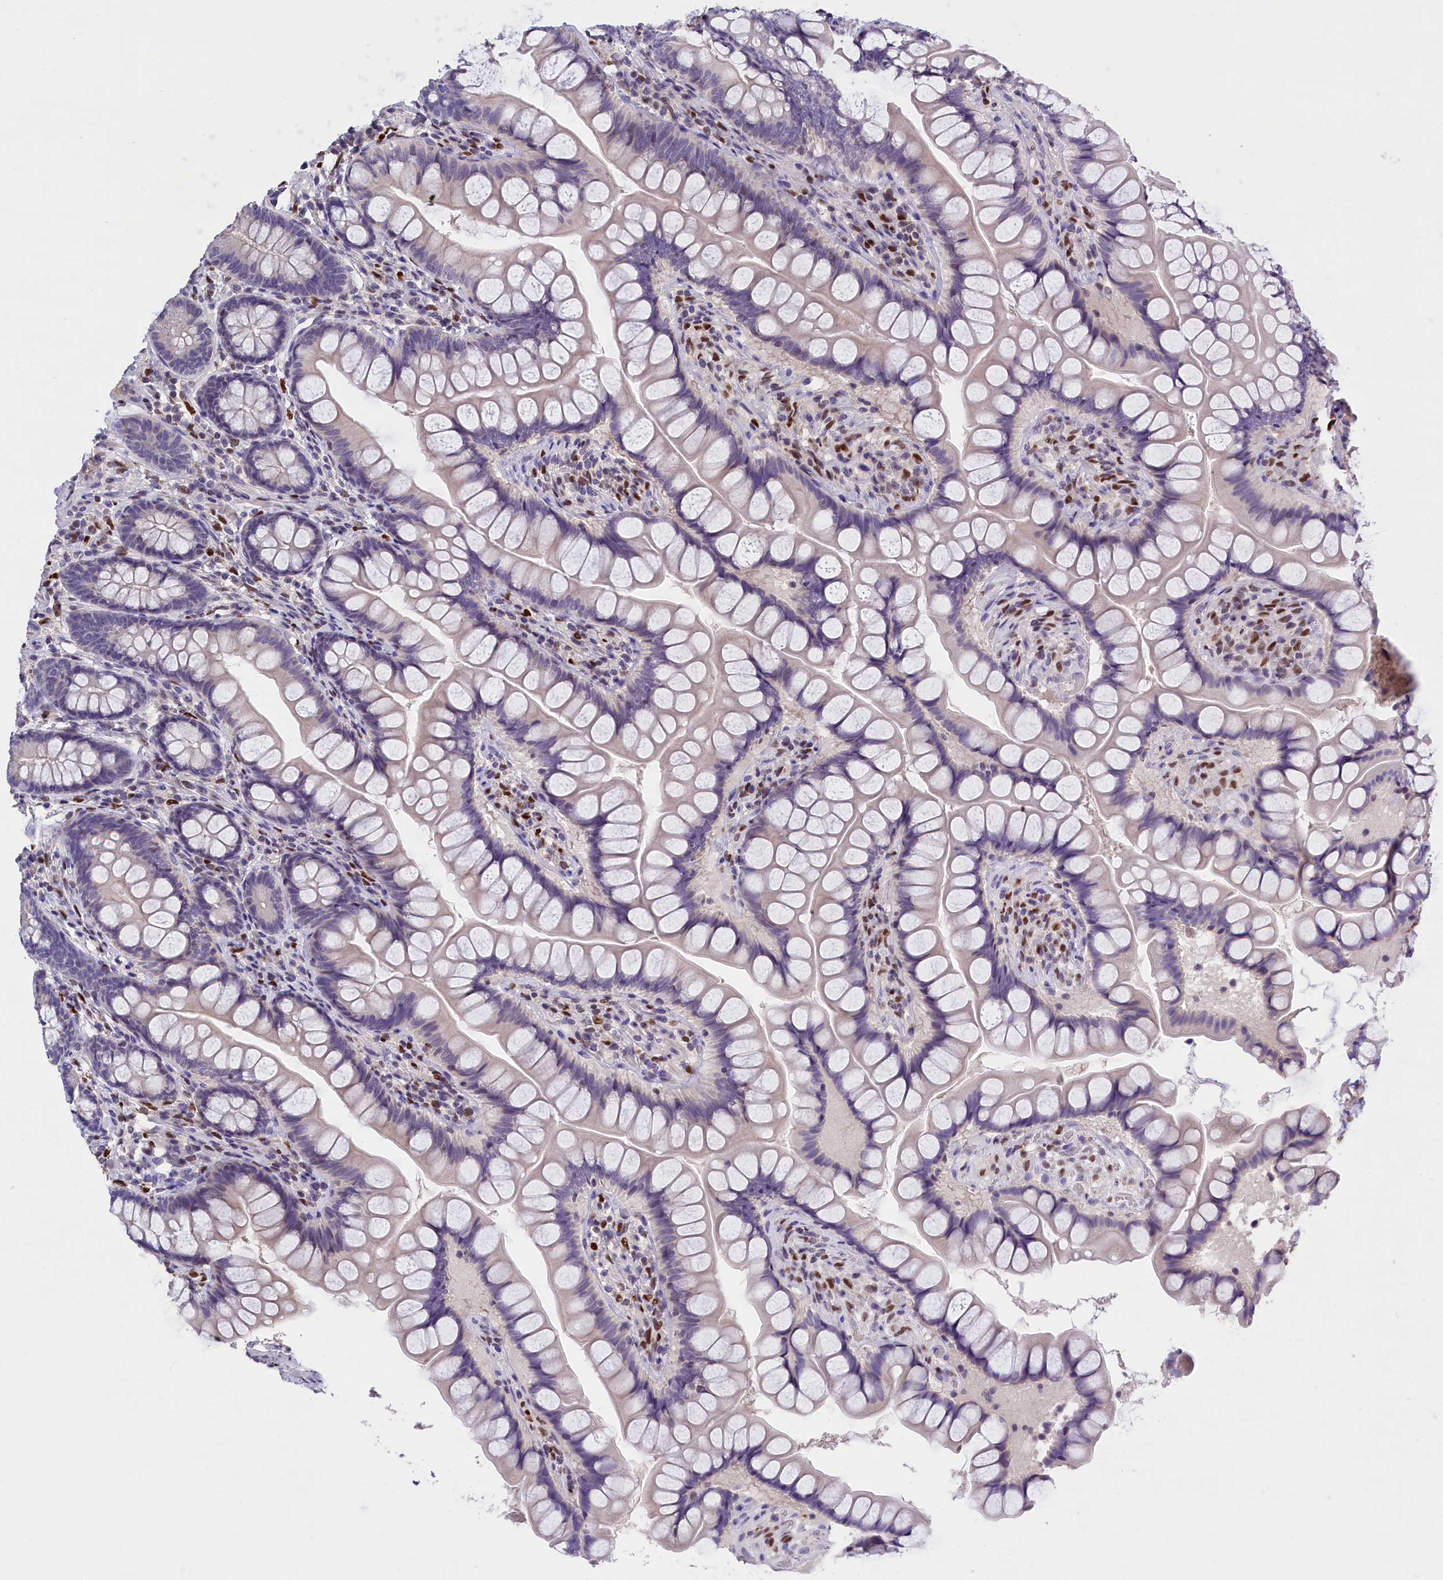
{"staining": {"intensity": "negative", "quantity": "none", "location": "none"}, "tissue": "small intestine", "cell_type": "Glandular cells", "image_type": "normal", "snomed": [{"axis": "morphology", "description": "Normal tissue, NOS"}, {"axis": "topography", "description": "Small intestine"}], "caption": "A high-resolution image shows immunohistochemistry staining of benign small intestine, which shows no significant expression in glandular cells.", "gene": "BTBD9", "patient": {"sex": "male", "age": 70}}